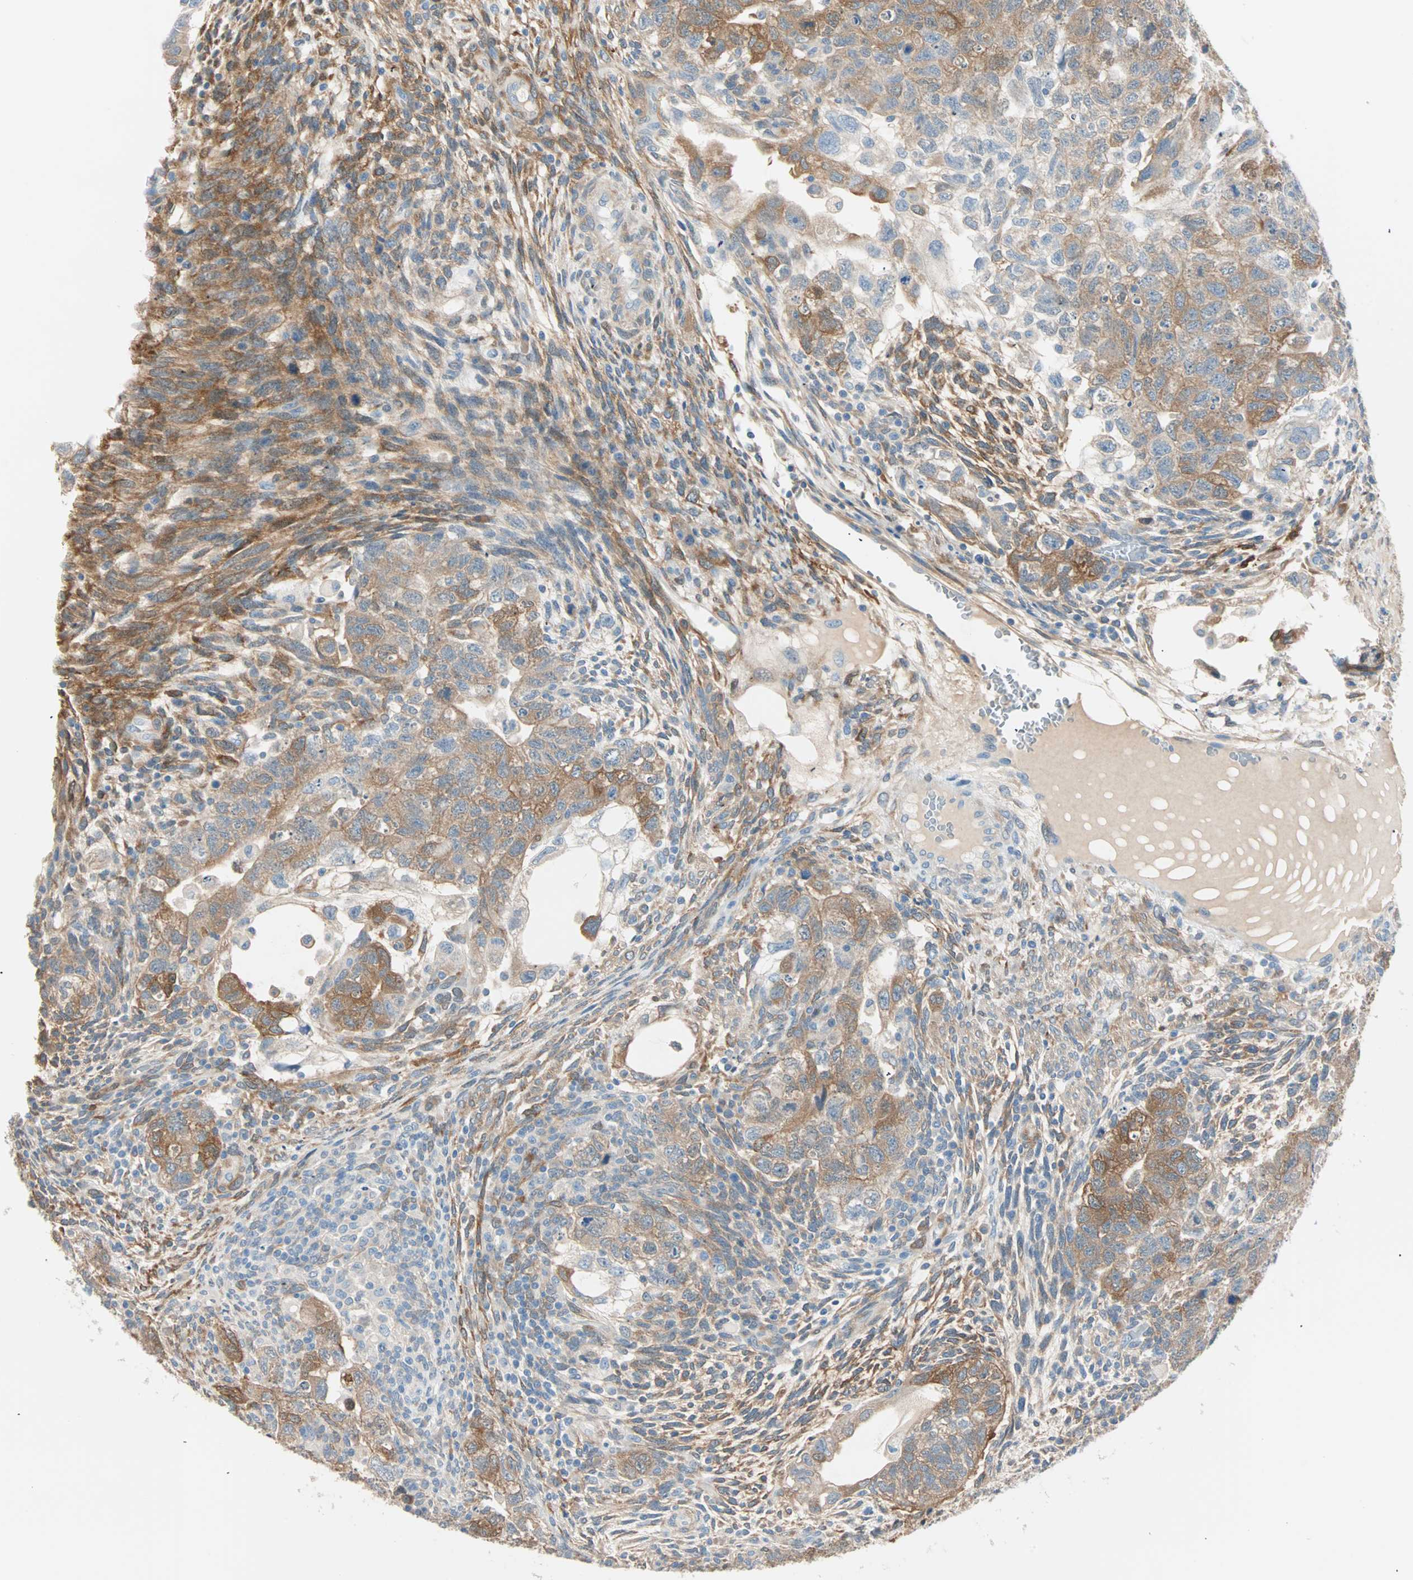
{"staining": {"intensity": "moderate", "quantity": ">75%", "location": "cytoplasmic/membranous"}, "tissue": "testis cancer", "cell_type": "Tumor cells", "image_type": "cancer", "snomed": [{"axis": "morphology", "description": "Normal tissue, NOS"}, {"axis": "morphology", "description": "Carcinoma, Embryonal, NOS"}, {"axis": "topography", "description": "Testis"}], "caption": "Human embryonal carcinoma (testis) stained with a brown dye reveals moderate cytoplasmic/membranous positive staining in approximately >75% of tumor cells.", "gene": "ATF6", "patient": {"sex": "male", "age": 36}}